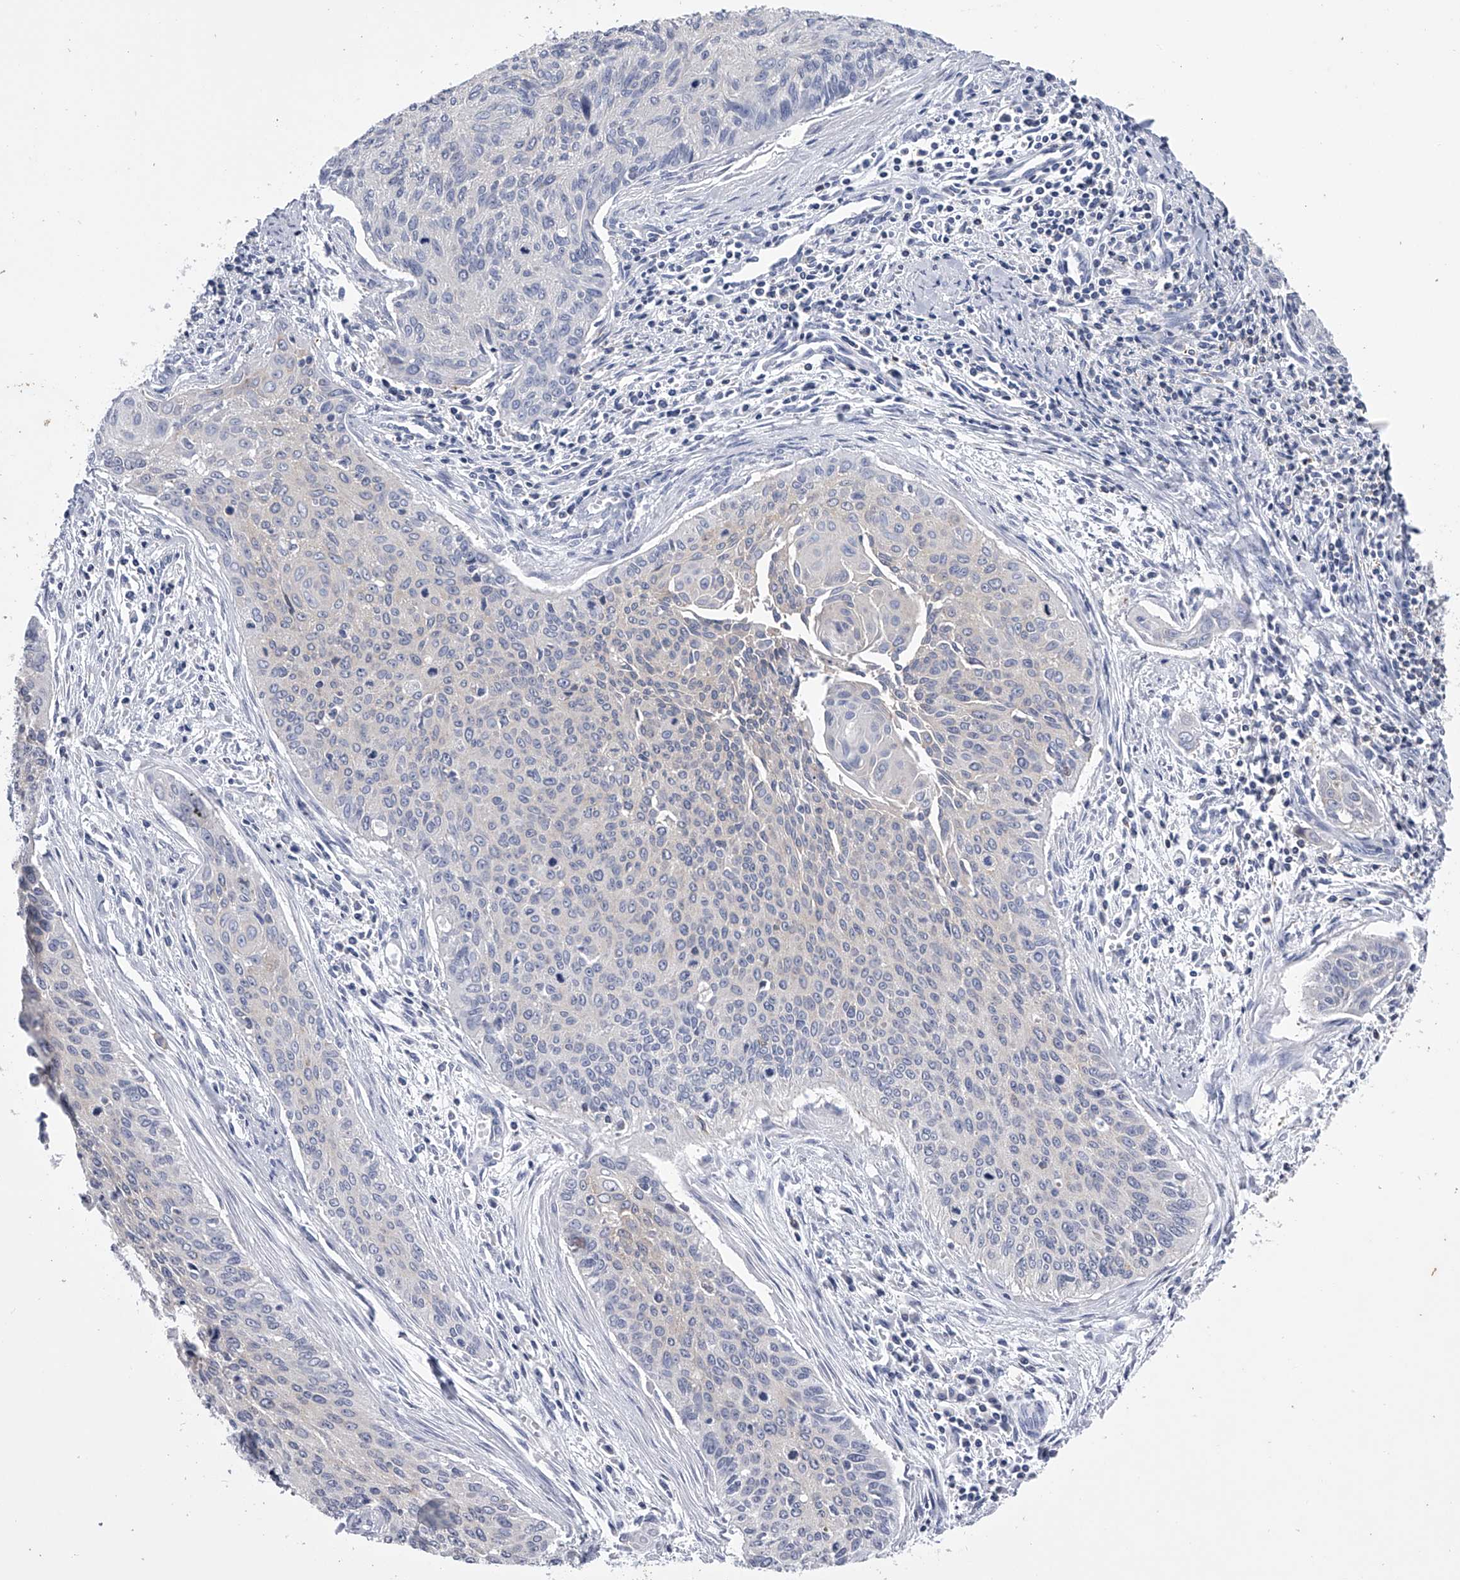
{"staining": {"intensity": "negative", "quantity": "none", "location": "none"}, "tissue": "cervical cancer", "cell_type": "Tumor cells", "image_type": "cancer", "snomed": [{"axis": "morphology", "description": "Squamous cell carcinoma, NOS"}, {"axis": "topography", "description": "Cervix"}], "caption": "A micrograph of squamous cell carcinoma (cervical) stained for a protein shows no brown staining in tumor cells. (Immunohistochemistry (ihc), brightfield microscopy, high magnification).", "gene": "TASP1", "patient": {"sex": "female", "age": 55}}